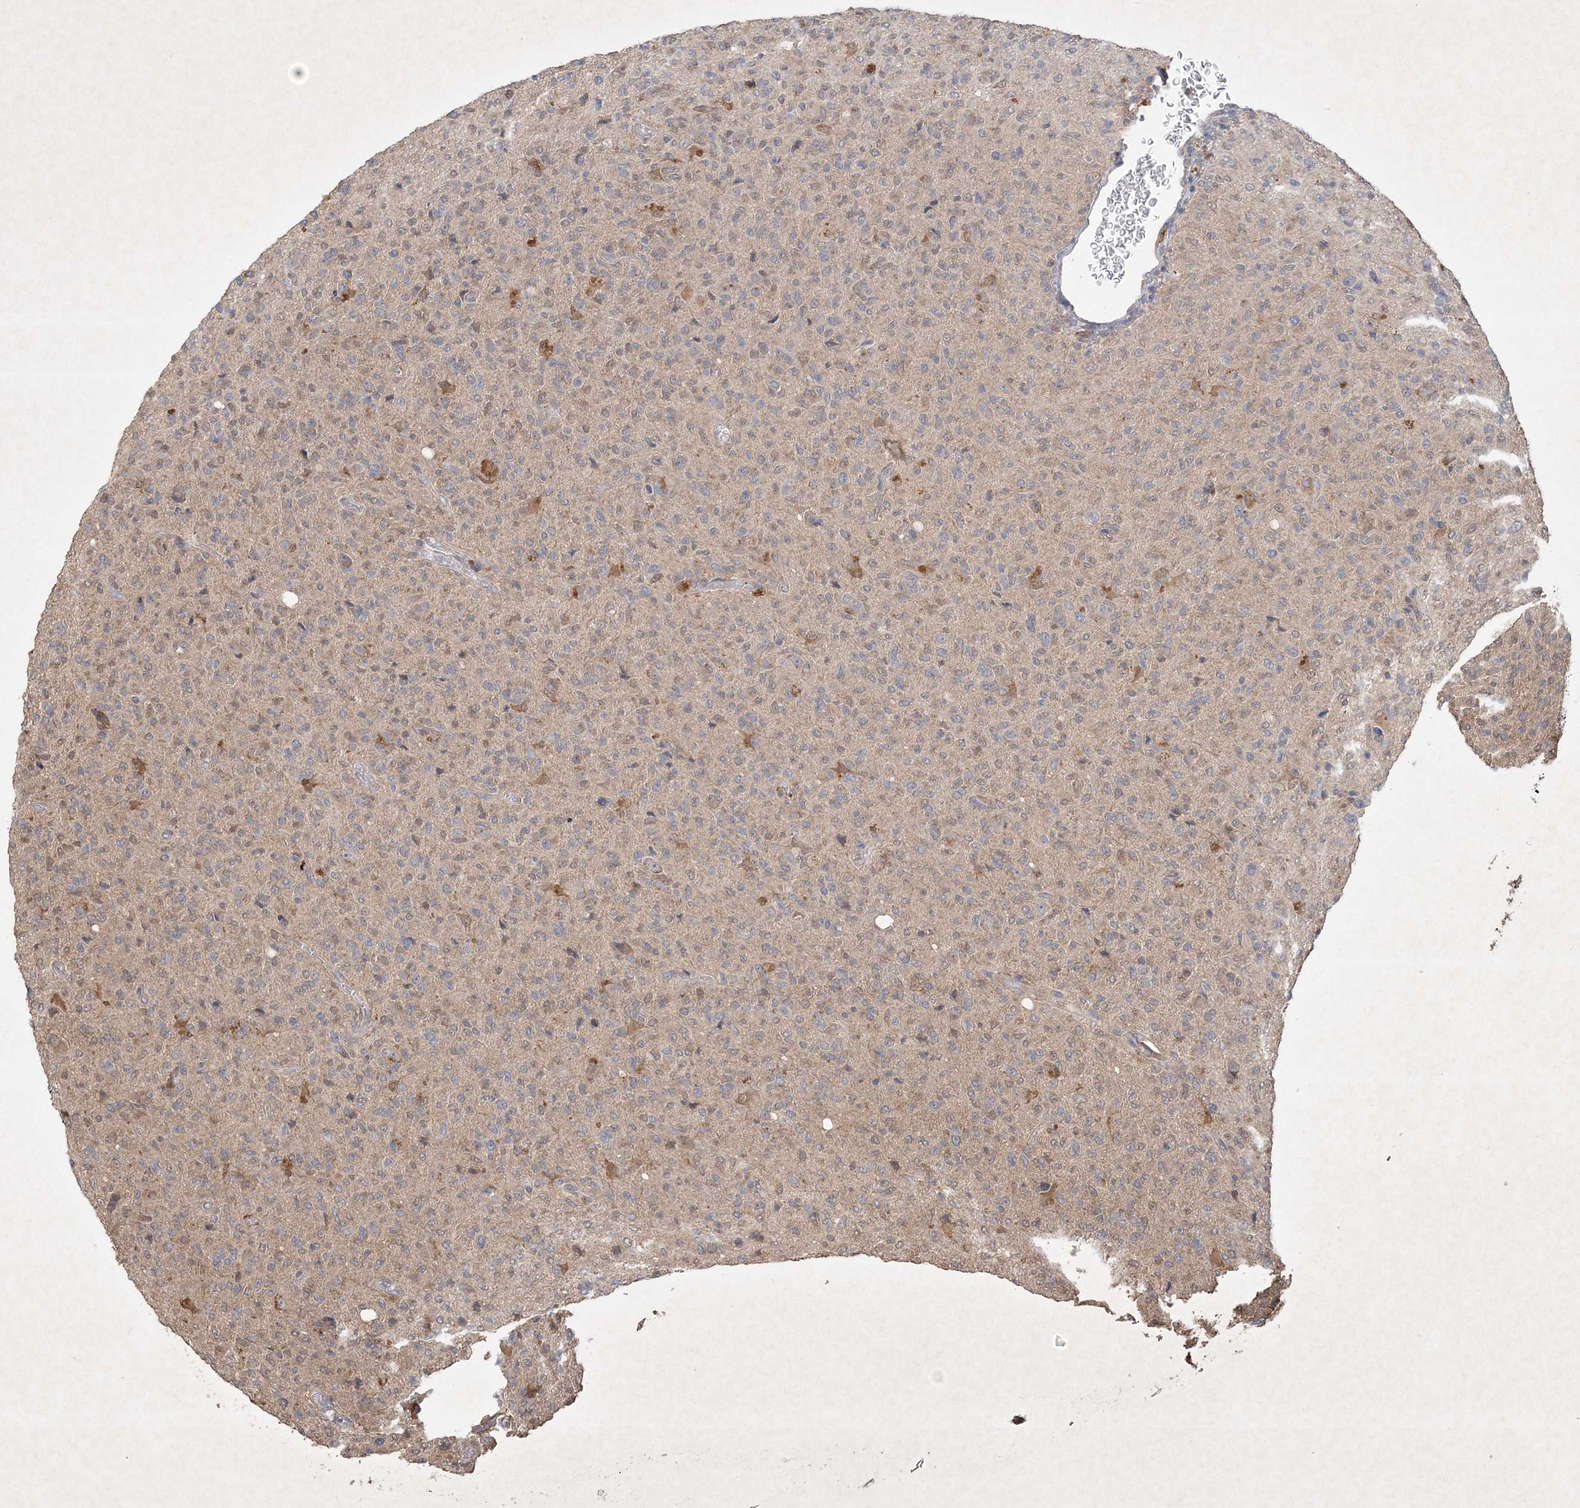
{"staining": {"intensity": "negative", "quantity": "none", "location": "none"}, "tissue": "glioma", "cell_type": "Tumor cells", "image_type": "cancer", "snomed": [{"axis": "morphology", "description": "Glioma, malignant, High grade"}, {"axis": "topography", "description": "Brain"}], "caption": "This is a image of IHC staining of glioma, which shows no positivity in tumor cells.", "gene": "AKR7A2", "patient": {"sex": "female", "age": 57}}